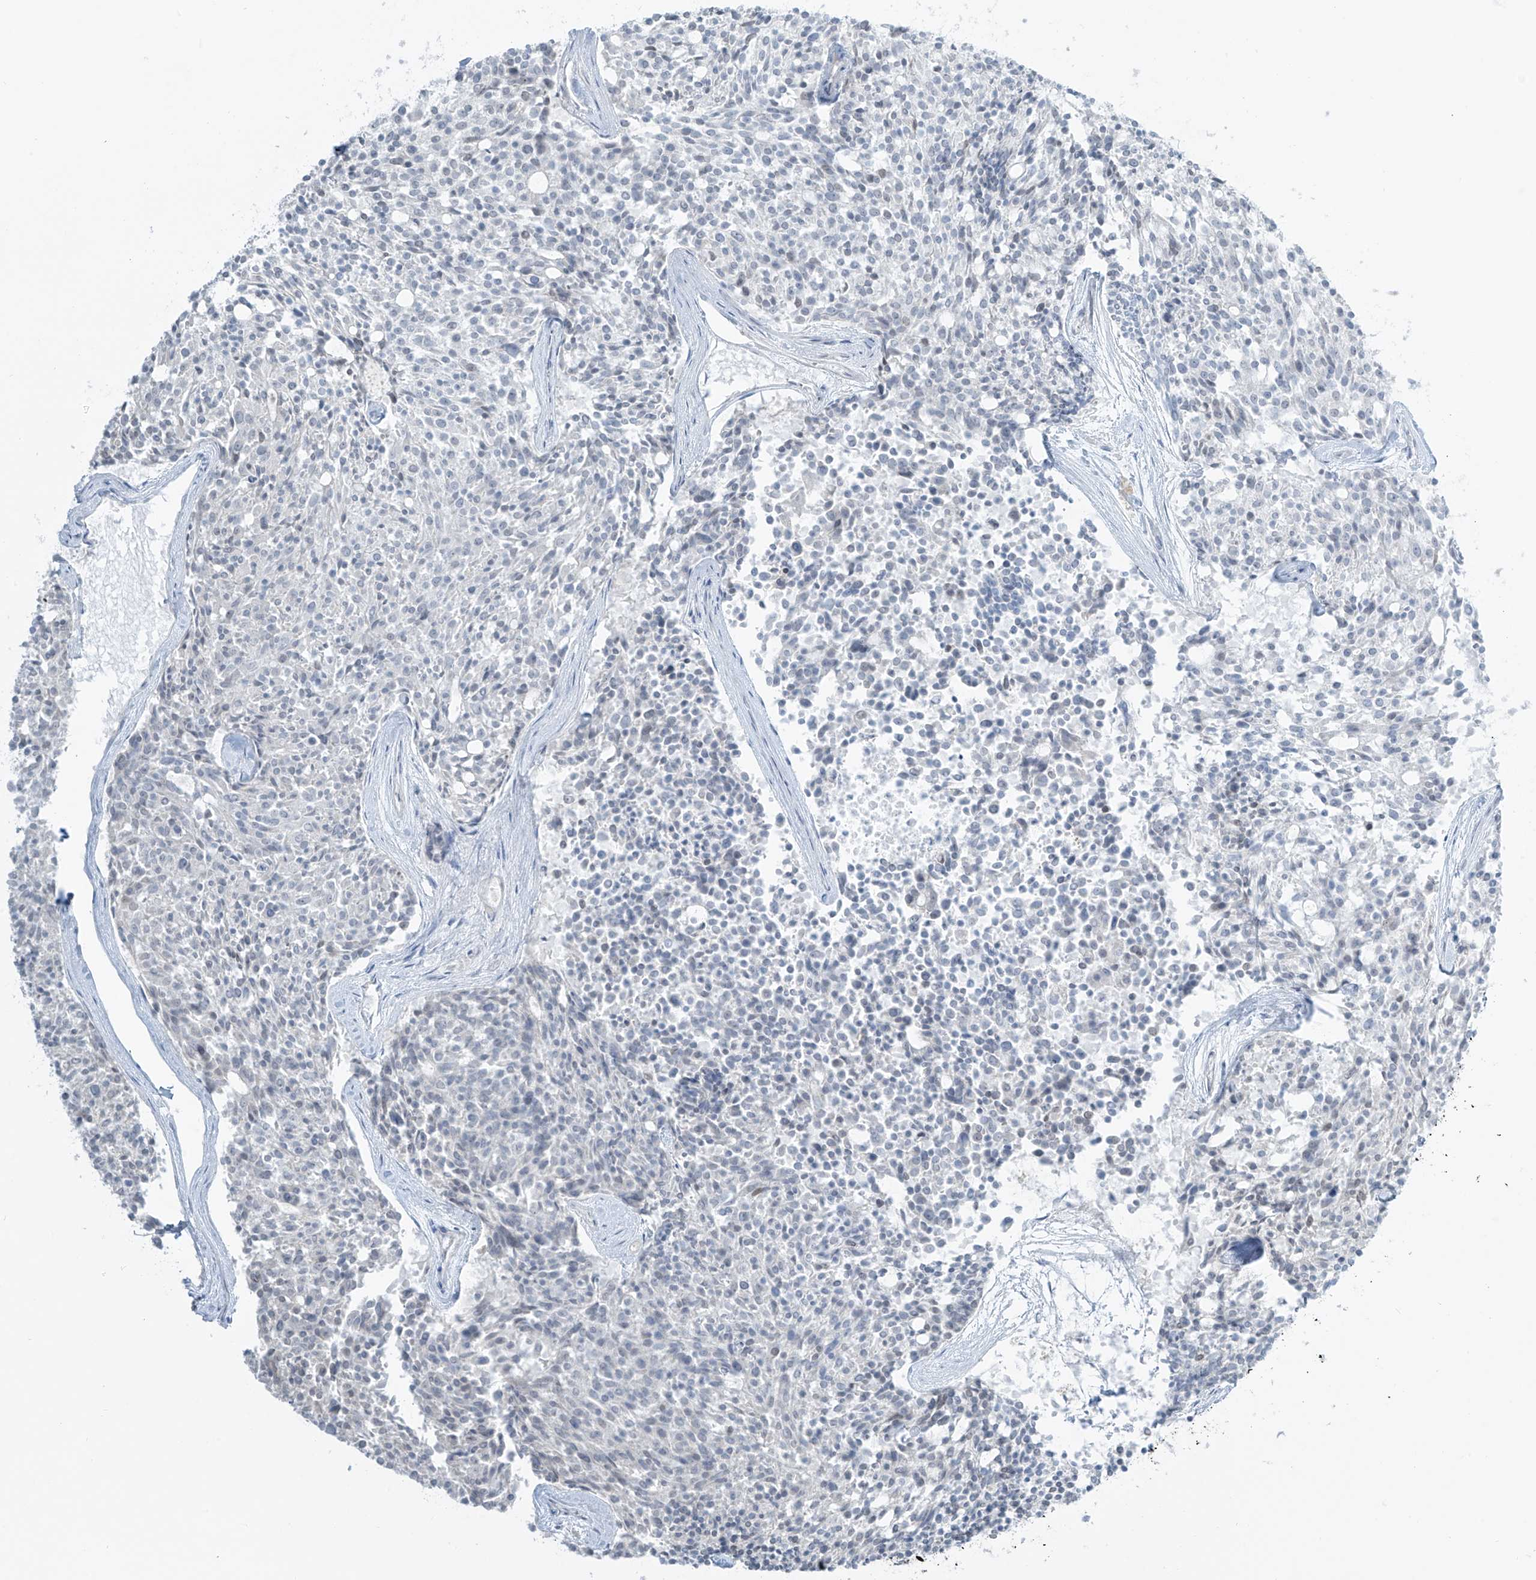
{"staining": {"intensity": "negative", "quantity": "none", "location": "none"}, "tissue": "carcinoid", "cell_type": "Tumor cells", "image_type": "cancer", "snomed": [{"axis": "morphology", "description": "Carcinoid, malignant, NOS"}, {"axis": "topography", "description": "Pancreas"}], "caption": "Immunohistochemical staining of human carcinoid (malignant) demonstrates no significant expression in tumor cells.", "gene": "PRDM6", "patient": {"sex": "female", "age": 54}}